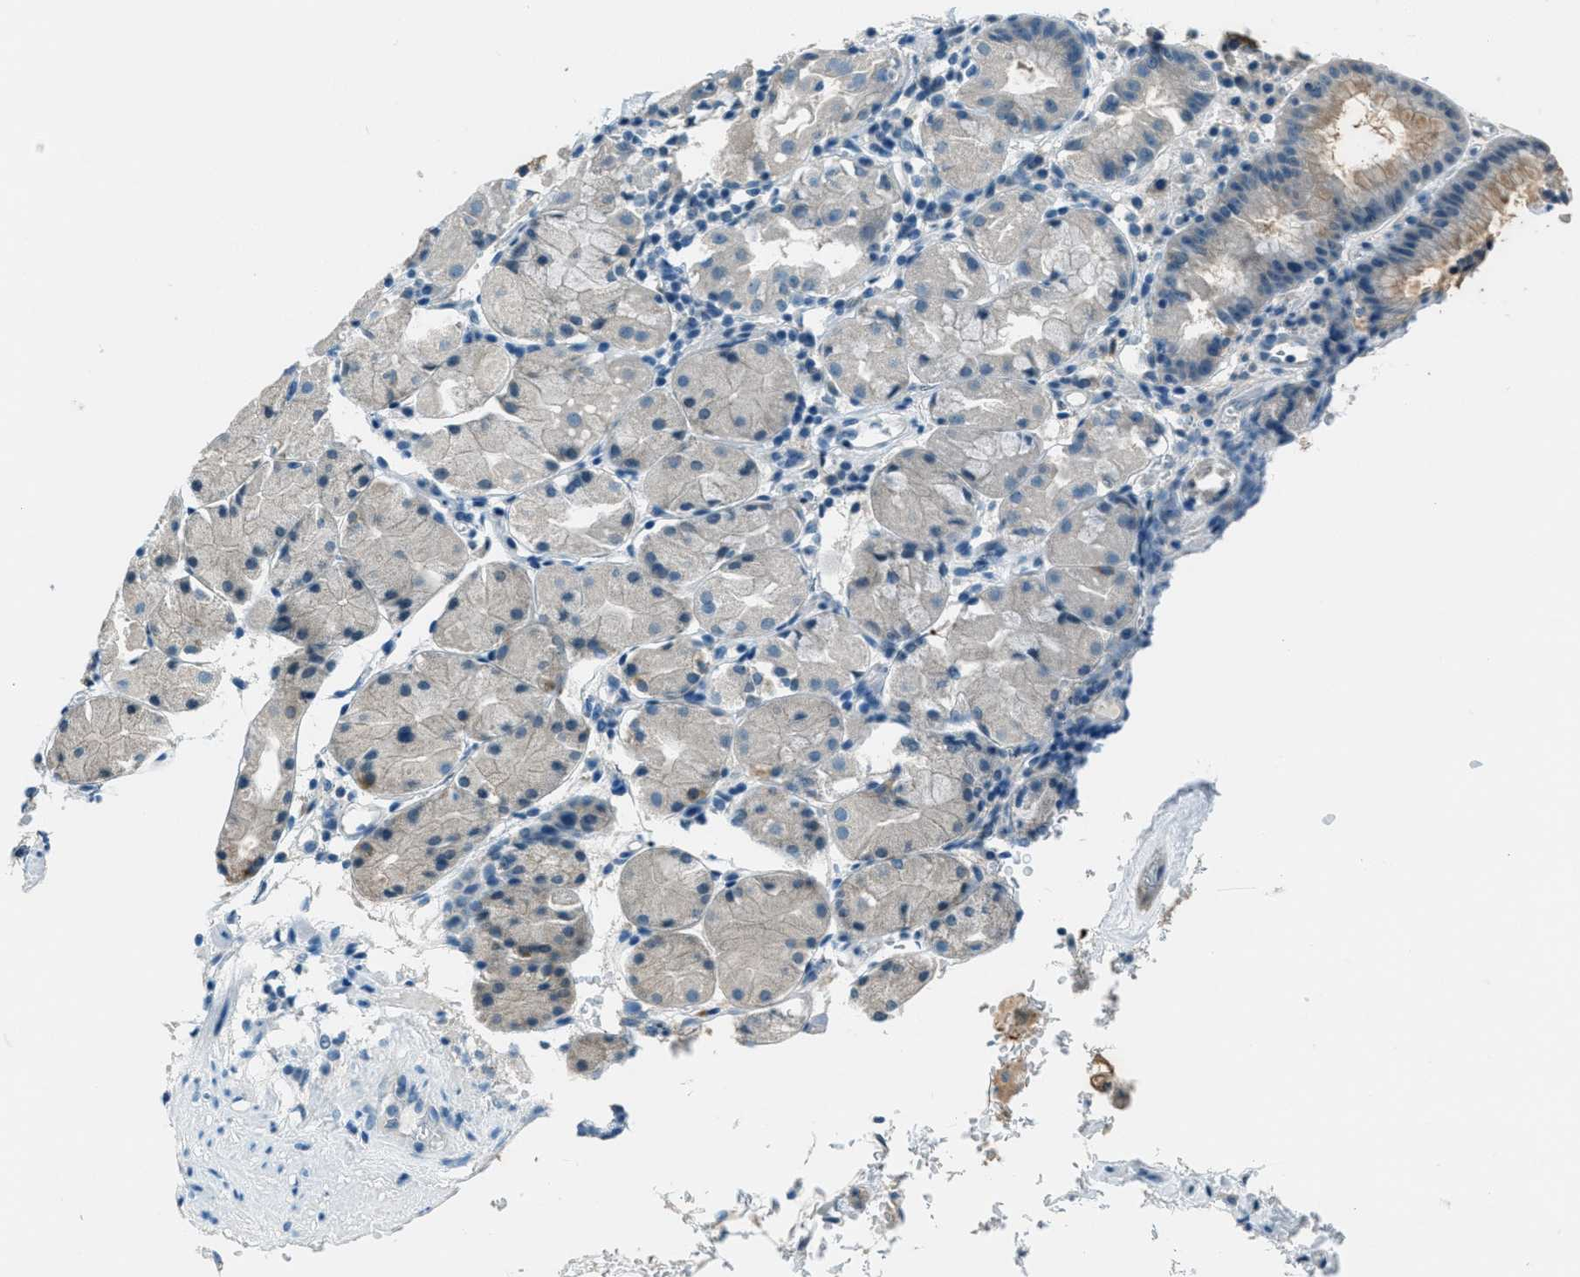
{"staining": {"intensity": "weak", "quantity": "<25%", "location": "cytoplasmic/membranous"}, "tissue": "stomach", "cell_type": "Glandular cells", "image_type": "normal", "snomed": [{"axis": "morphology", "description": "Normal tissue, NOS"}, {"axis": "topography", "description": "Stomach"}, {"axis": "topography", "description": "Stomach, lower"}], "caption": "The micrograph demonstrates no significant staining in glandular cells of stomach. Nuclei are stained in blue.", "gene": "MSLN", "patient": {"sex": "female", "age": 75}}